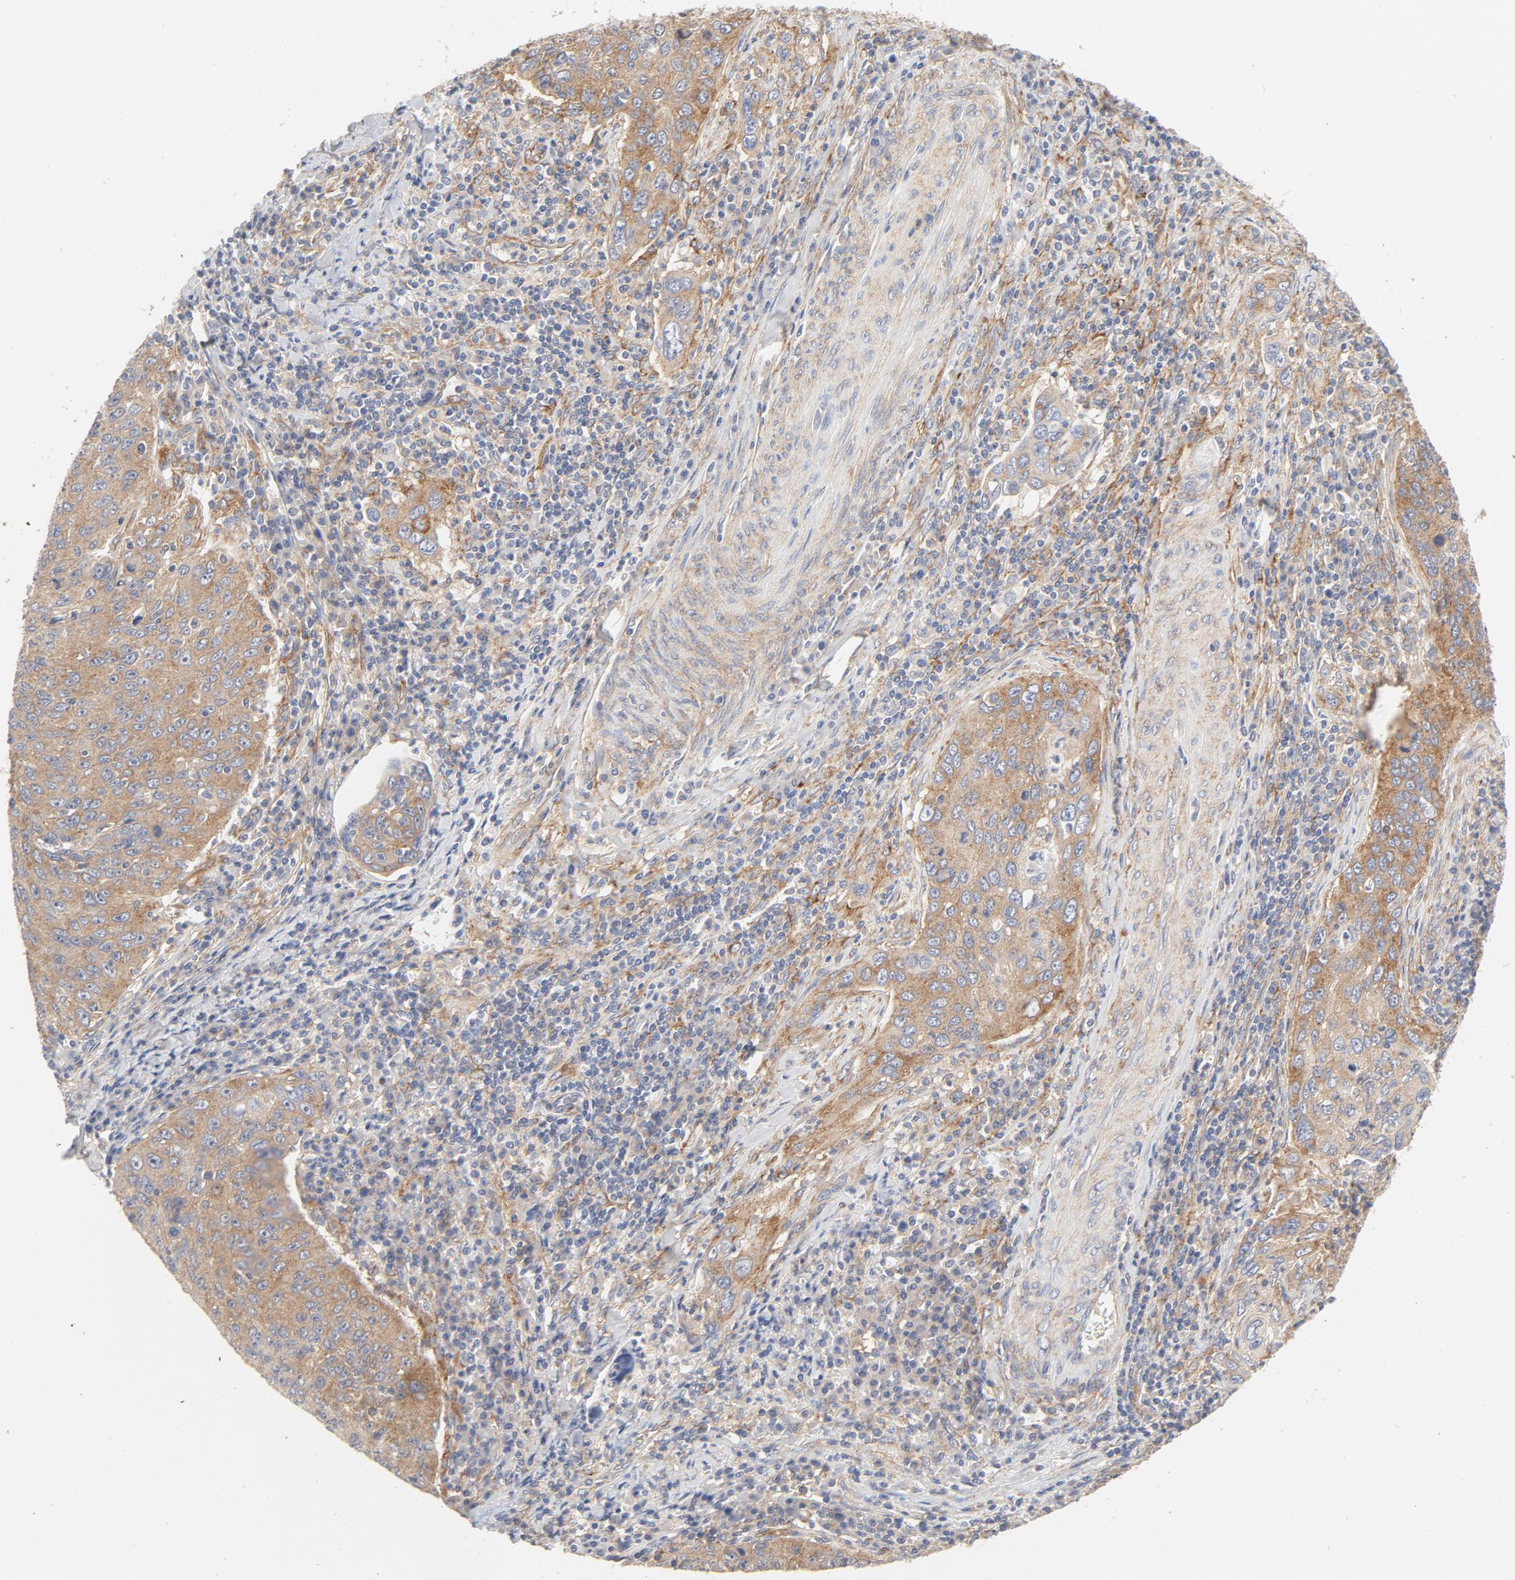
{"staining": {"intensity": "moderate", "quantity": ">75%", "location": "cytoplasmic/membranous"}, "tissue": "cervical cancer", "cell_type": "Tumor cells", "image_type": "cancer", "snomed": [{"axis": "morphology", "description": "Squamous cell carcinoma, NOS"}, {"axis": "topography", "description": "Cervix"}], "caption": "Human cervical cancer (squamous cell carcinoma) stained with a protein marker displays moderate staining in tumor cells.", "gene": "AP2A1", "patient": {"sex": "female", "age": 53}}